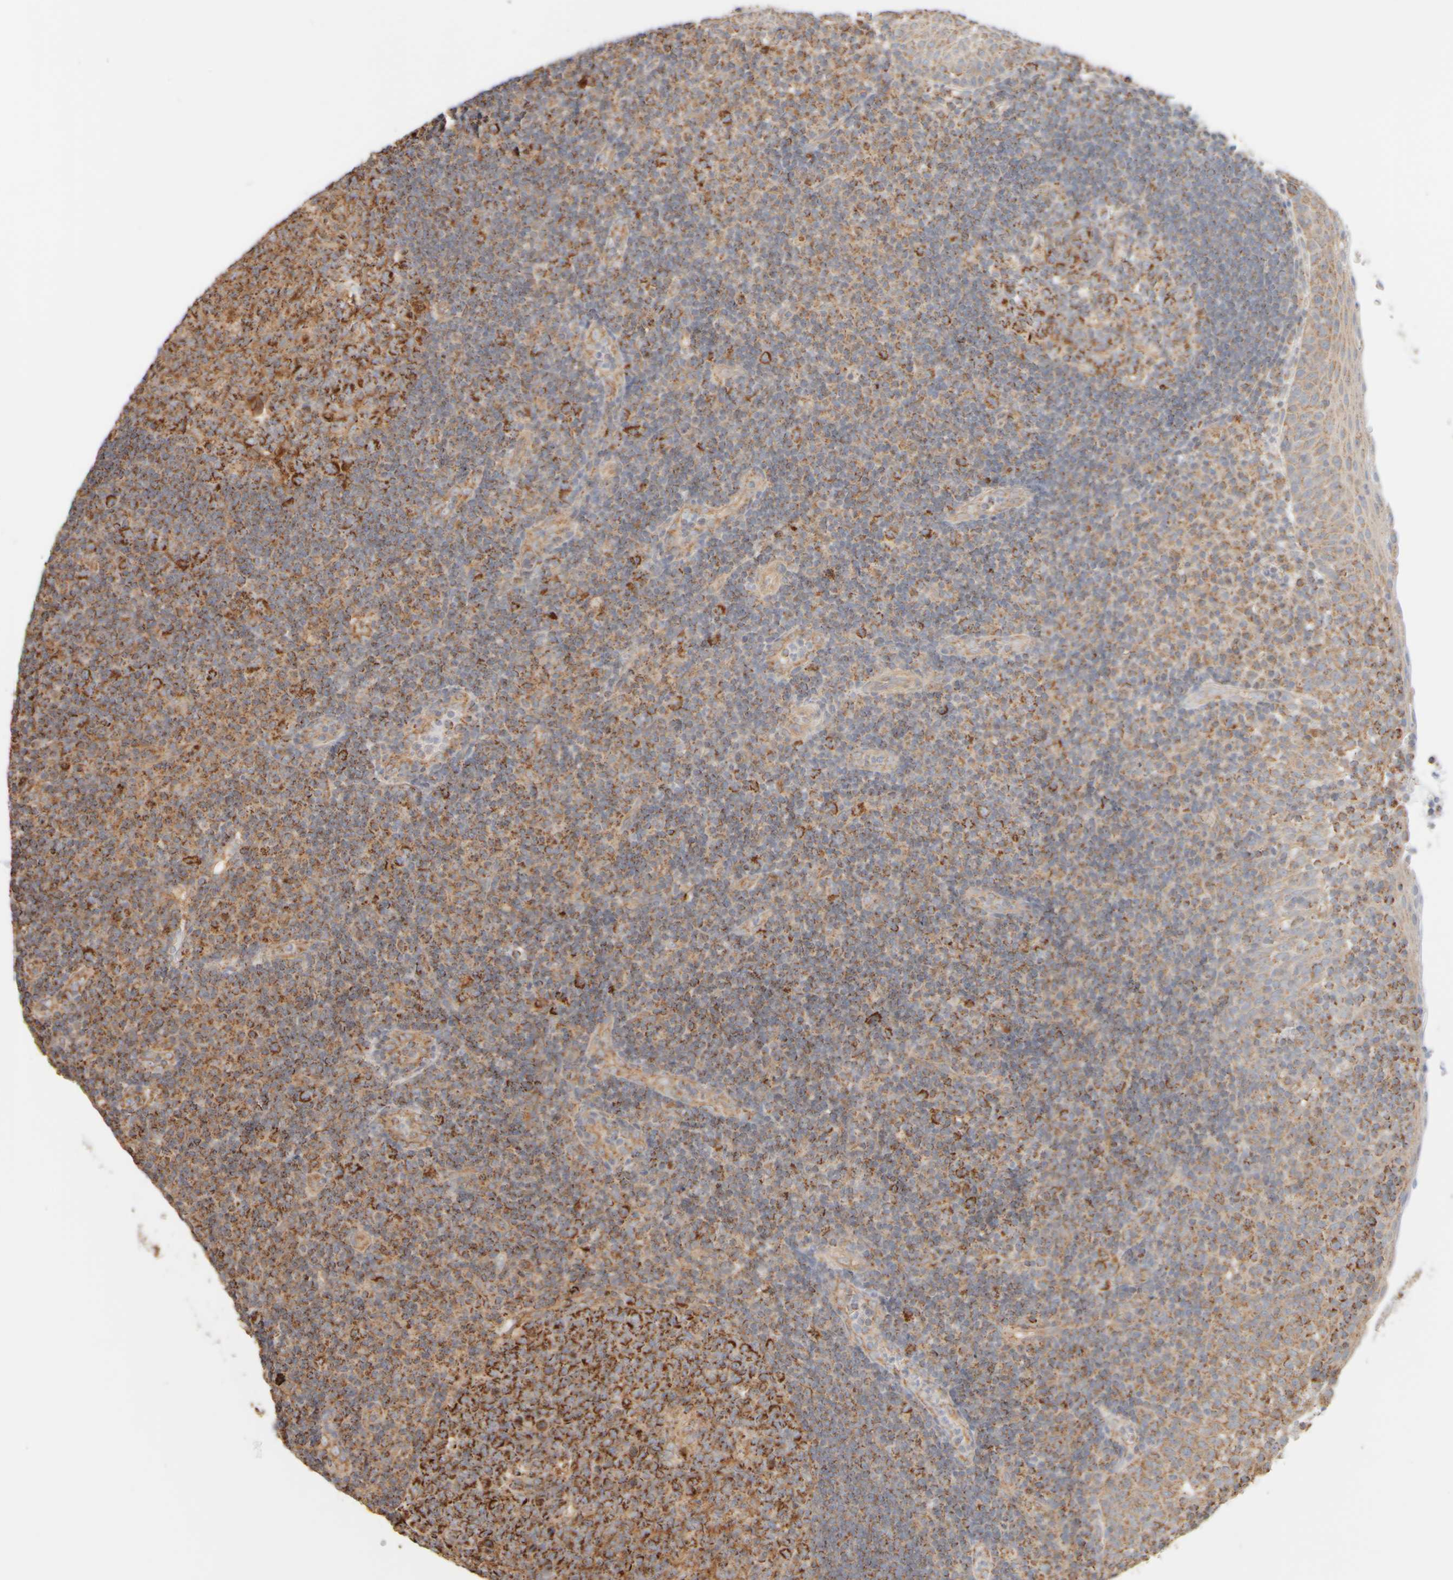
{"staining": {"intensity": "strong", "quantity": "25%-75%", "location": "cytoplasmic/membranous"}, "tissue": "tonsil", "cell_type": "Germinal center cells", "image_type": "normal", "snomed": [{"axis": "morphology", "description": "Normal tissue, NOS"}, {"axis": "topography", "description": "Tonsil"}], "caption": "Immunohistochemistry (IHC) of benign human tonsil exhibits high levels of strong cytoplasmic/membranous expression in about 25%-75% of germinal center cells. Ihc stains the protein in brown and the nuclei are stained blue.", "gene": "APBB2", "patient": {"sex": "female", "age": 40}}